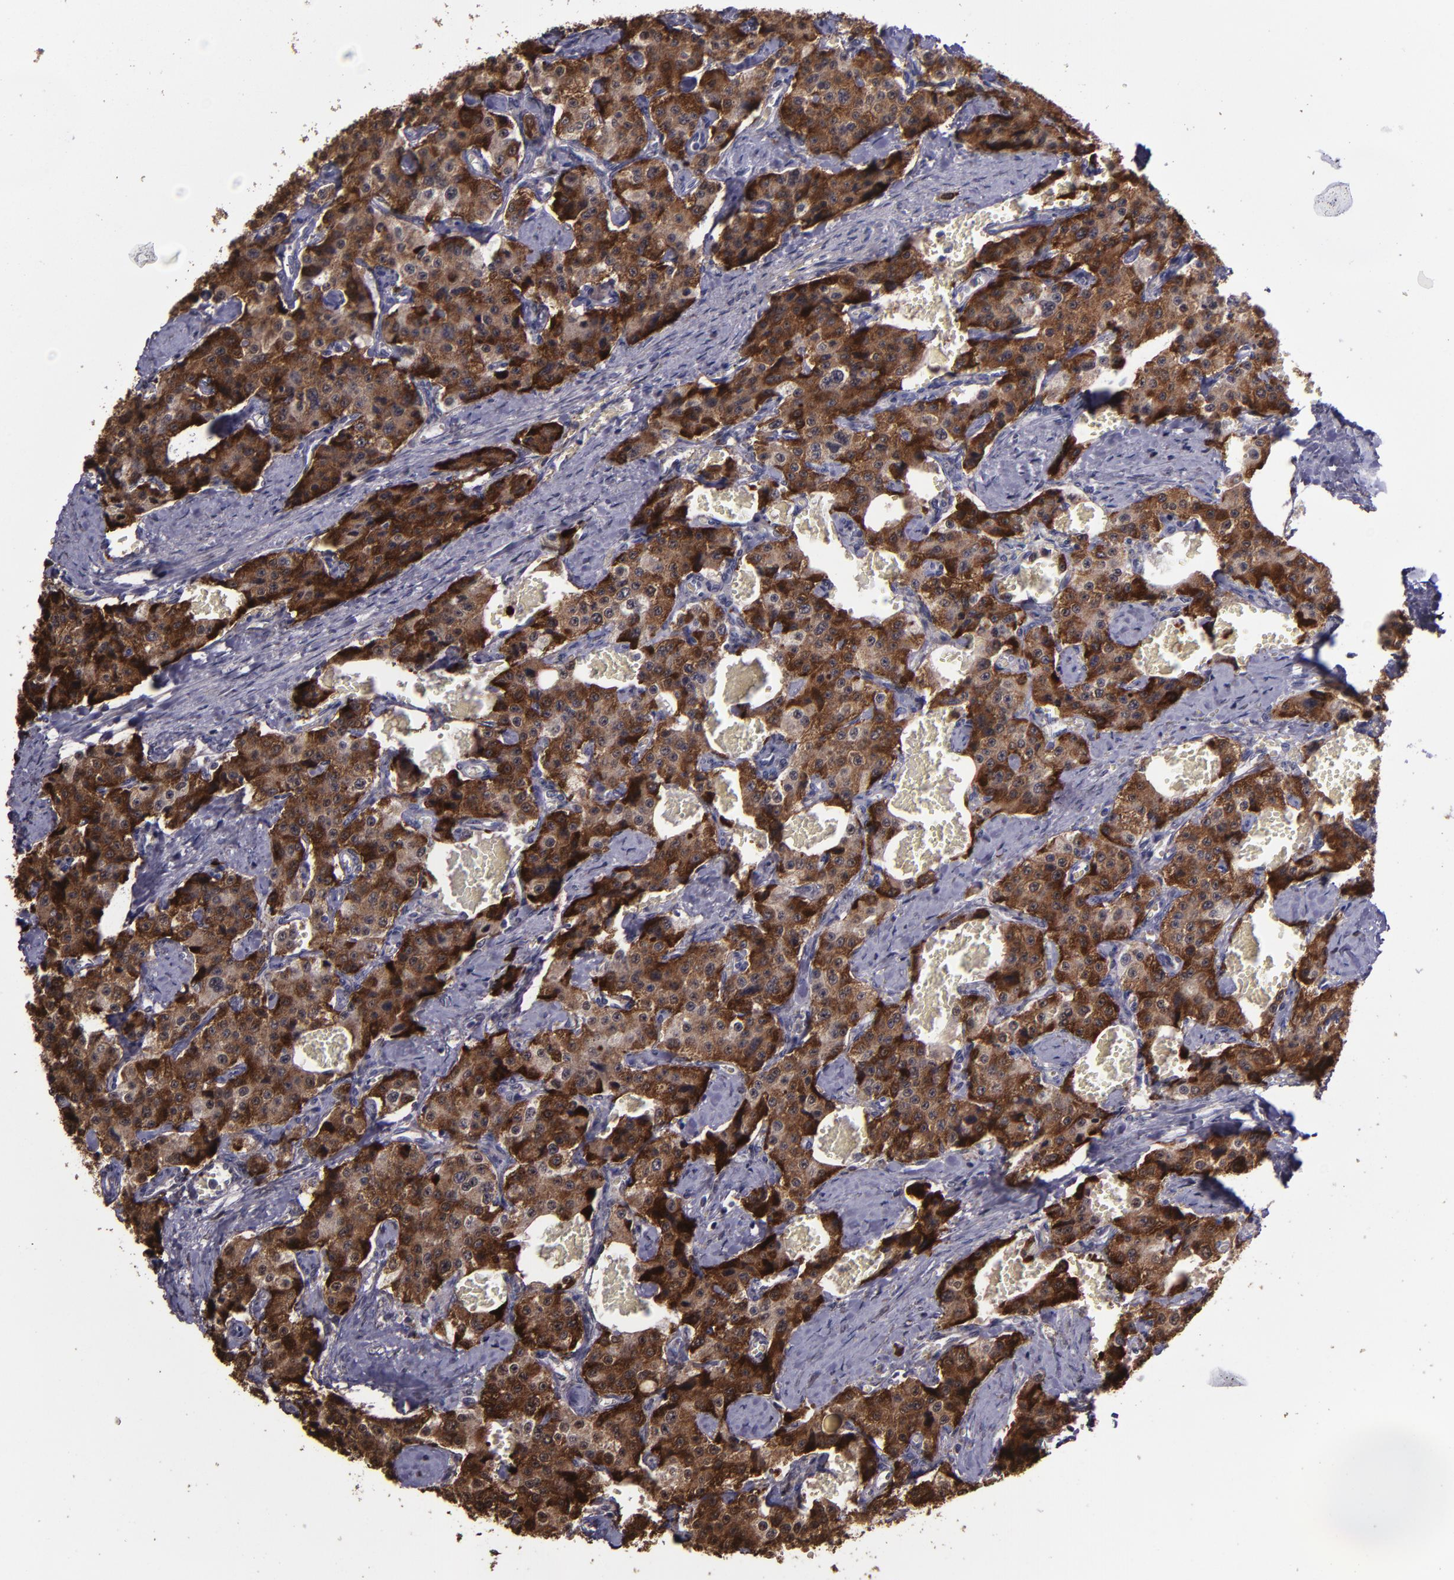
{"staining": {"intensity": "strong", "quantity": ">75%", "location": "cytoplasmic/membranous"}, "tissue": "carcinoid", "cell_type": "Tumor cells", "image_type": "cancer", "snomed": [{"axis": "morphology", "description": "Carcinoid, malignant, NOS"}, {"axis": "topography", "description": "Small intestine"}], "caption": "A micrograph showing strong cytoplasmic/membranous expression in approximately >75% of tumor cells in carcinoid, as visualized by brown immunohistochemical staining.", "gene": "SERPINF2", "patient": {"sex": "male", "age": 52}}